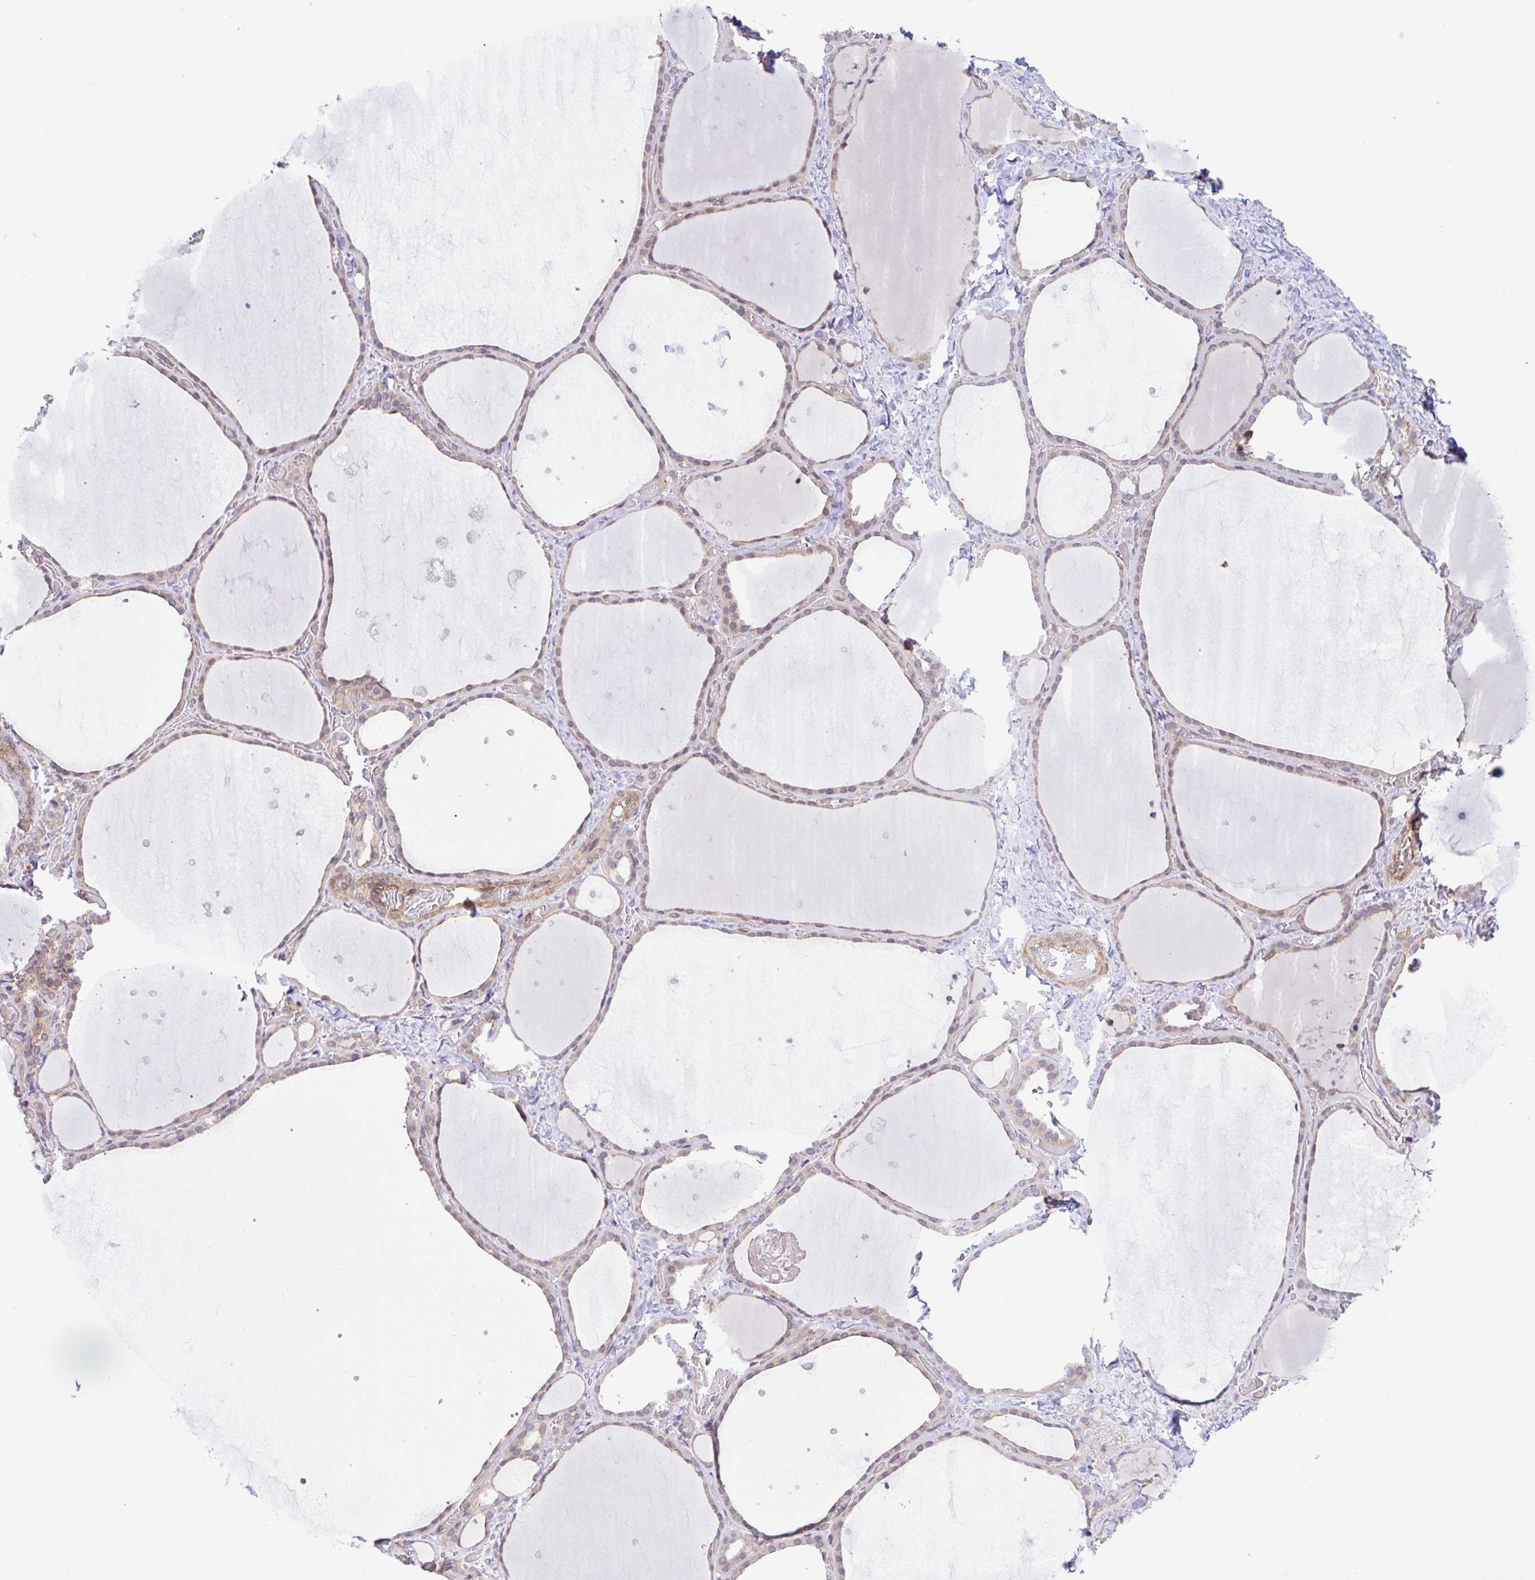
{"staining": {"intensity": "weak", "quantity": "25%-75%", "location": "cytoplasmic/membranous"}, "tissue": "thyroid gland", "cell_type": "Glandular cells", "image_type": "normal", "snomed": [{"axis": "morphology", "description": "Normal tissue, NOS"}, {"axis": "topography", "description": "Thyroid gland"}], "caption": "About 25%-75% of glandular cells in normal human thyroid gland exhibit weak cytoplasmic/membranous protein expression as visualized by brown immunohistochemical staining.", "gene": "ZBED3", "patient": {"sex": "female", "age": 36}}